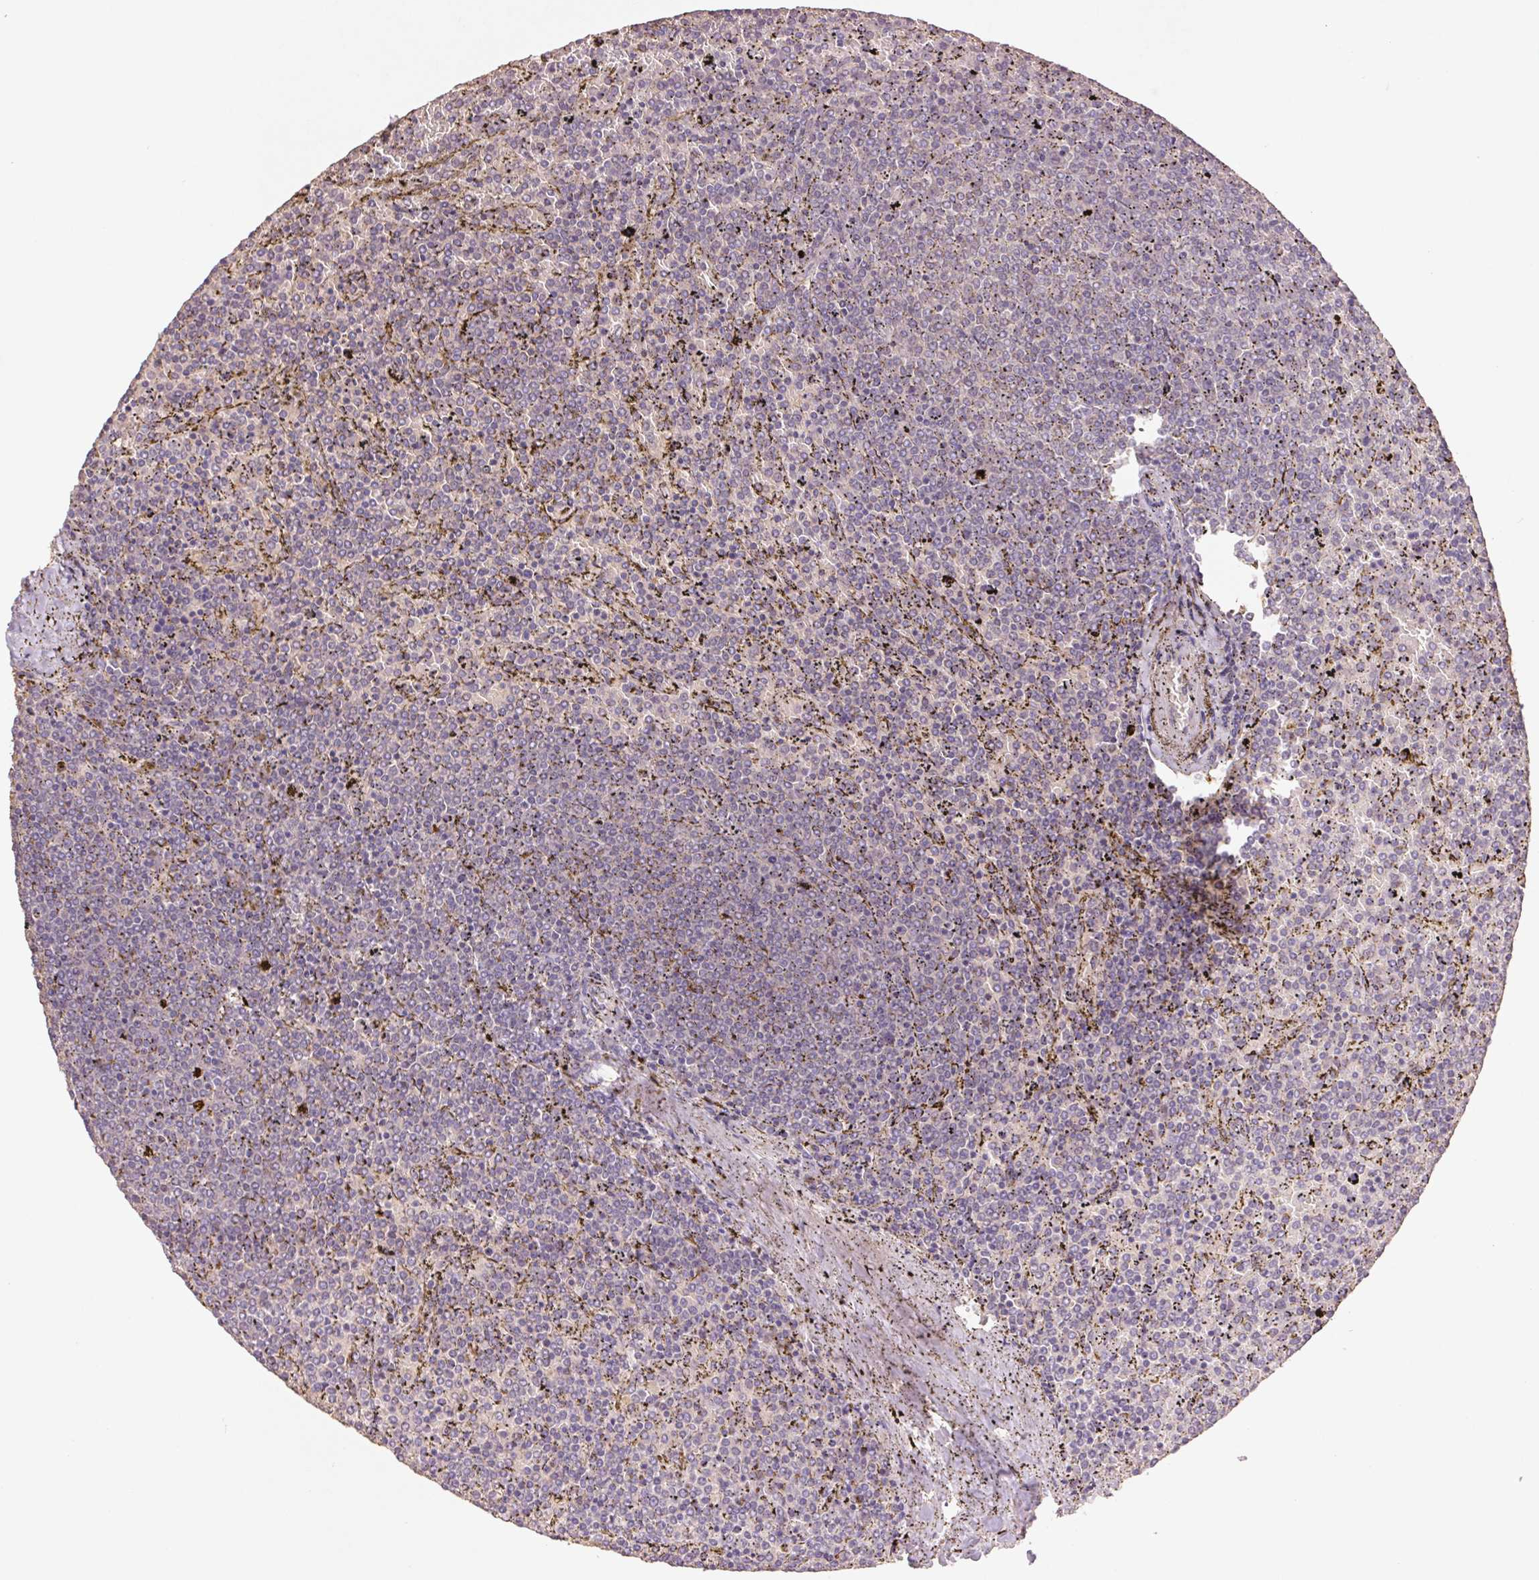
{"staining": {"intensity": "negative", "quantity": "none", "location": "none"}, "tissue": "lymphoma", "cell_type": "Tumor cells", "image_type": "cancer", "snomed": [{"axis": "morphology", "description": "Malignant lymphoma, non-Hodgkin's type, Low grade"}, {"axis": "topography", "description": "Spleen"}], "caption": "DAB (3,3'-diaminobenzidine) immunohistochemical staining of human malignant lymphoma, non-Hodgkin's type (low-grade) shows no significant staining in tumor cells.", "gene": "GRM2", "patient": {"sex": "female", "age": 77}}